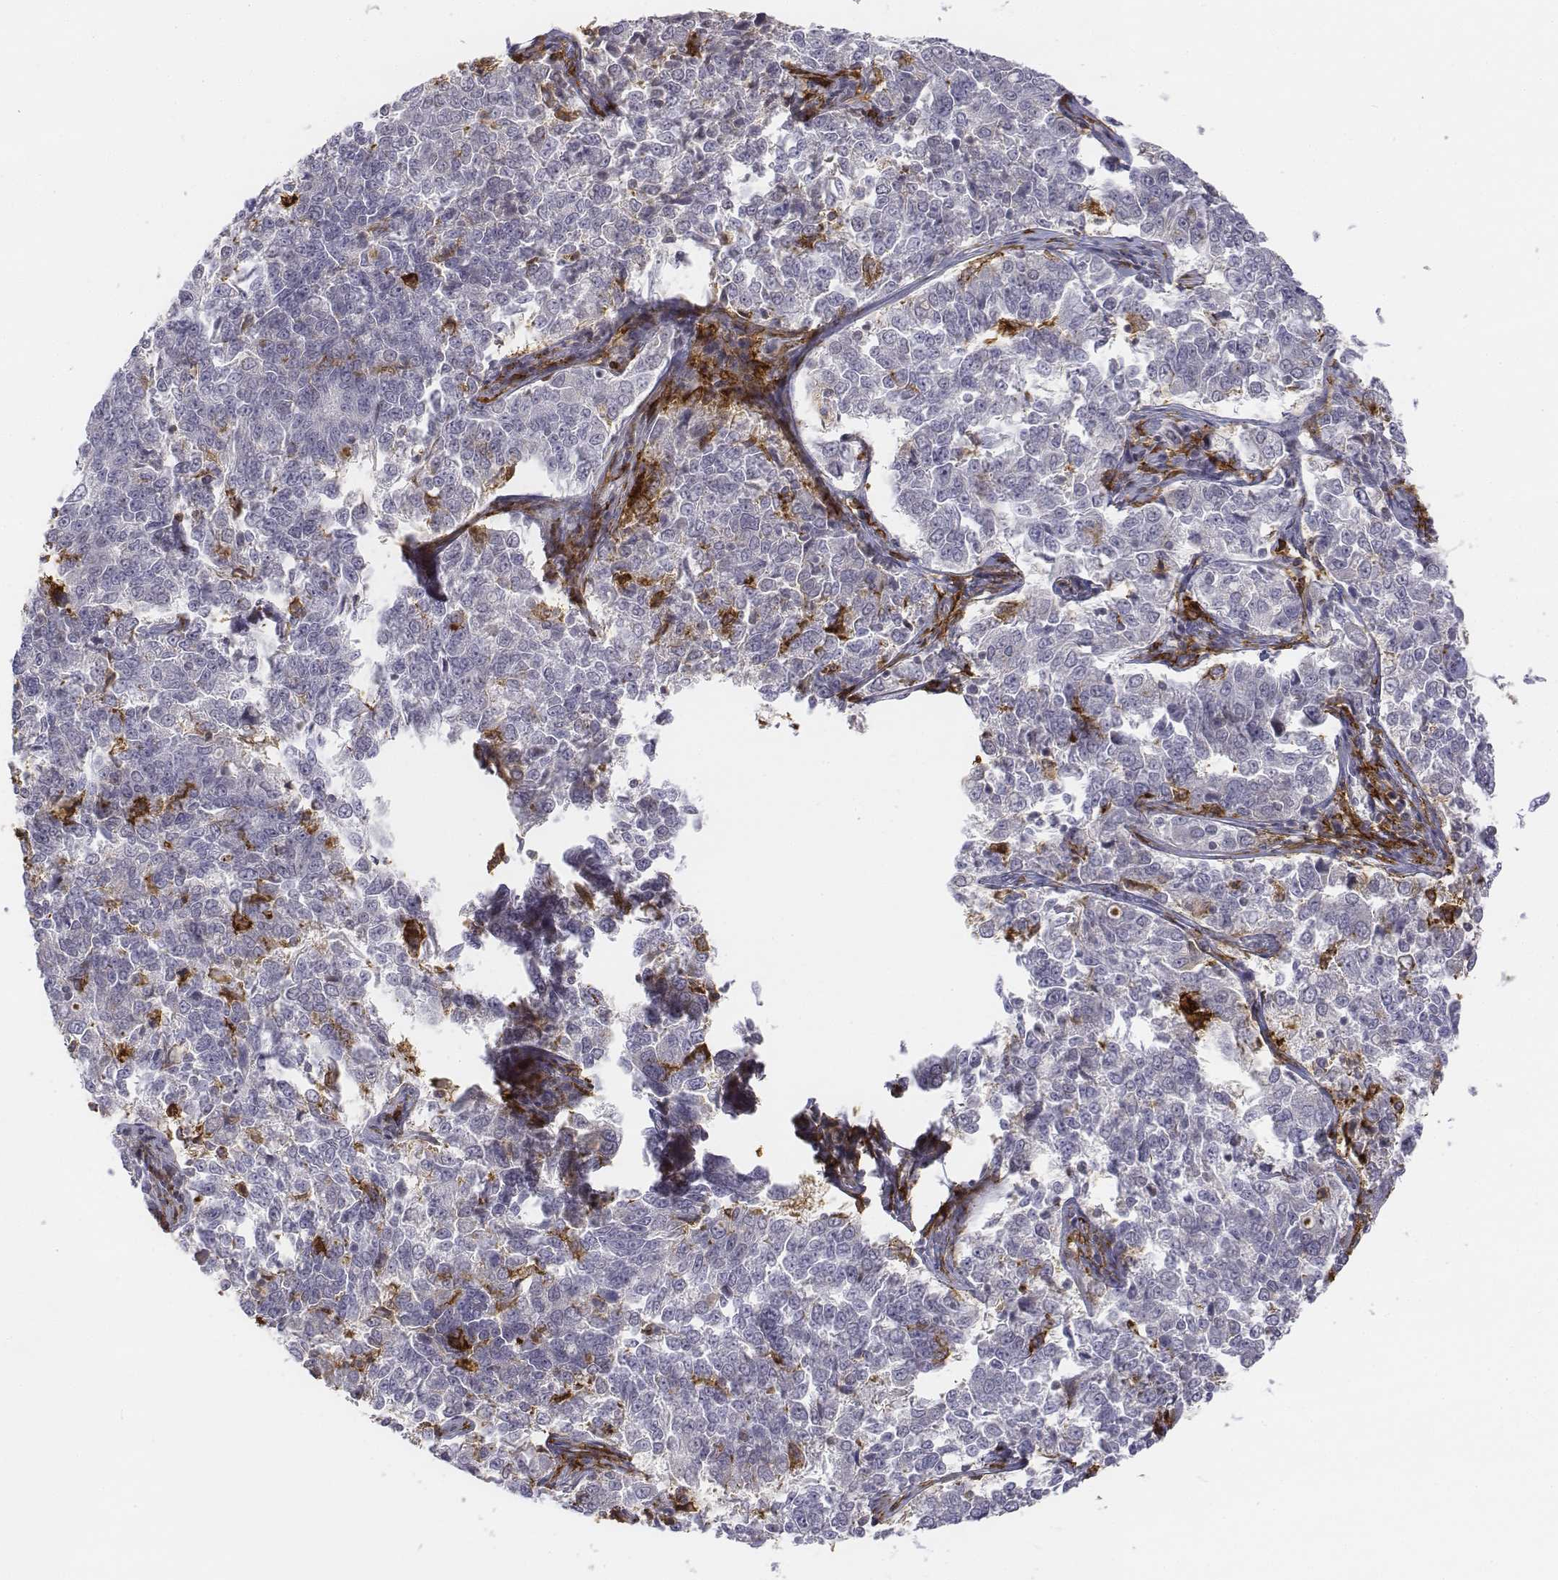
{"staining": {"intensity": "negative", "quantity": "none", "location": "none"}, "tissue": "endometrial cancer", "cell_type": "Tumor cells", "image_type": "cancer", "snomed": [{"axis": "morphology", "description": "Adenocarcinoma, NOS"}, {"axis": "topography", "description": "Endometrium"}], "caption": "The micrograph demonstrates no significant staining in tumor cells of endometrial cancer.", "gene": "CD14", "patient": {"sex": "female", "age": 43}}